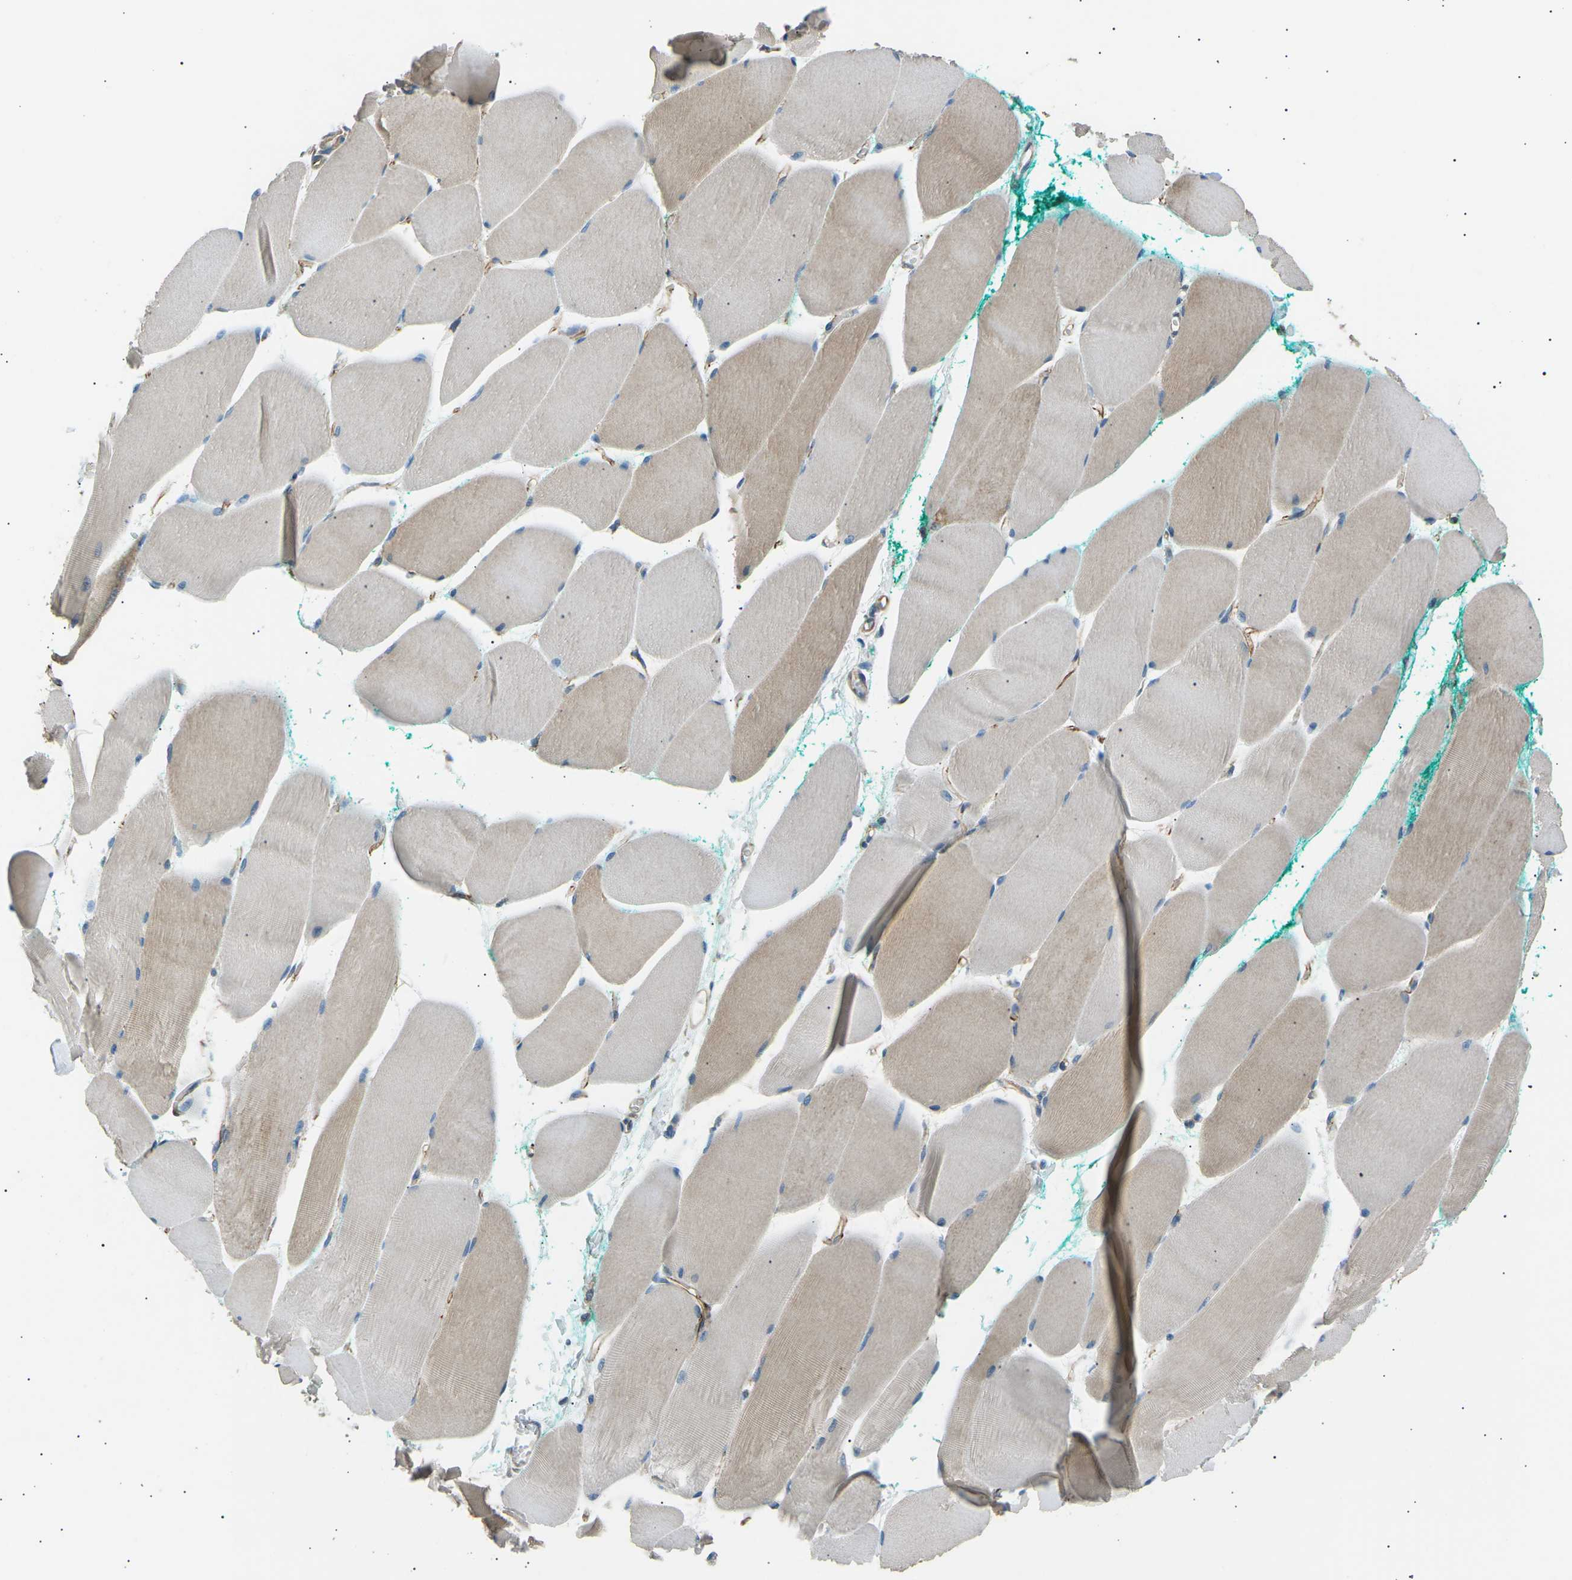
{"staining": {"intensity": "weak", "quantity": "25%-75%", "location": "cytoplasmic/membranous"}, "tissue": "skeletal muscle", "cell_type": "Myocytes", "image_type": "normal", "snomed": [{"axis": "morphology", "description": "Normal tissue, NOS"}, {"axis": "morphology", "description": "Squamous cell carcinoma, NOS"}, {"axis": "topography", "description": "Skeletal muscle"}], "caption": "Immunohistochemistry (IHC) photomicrograph of benign skeletal muscle: skeletal muscle stained using immunohistochemistry shows low levels of weak protein expression localized specifically in the cytoplasmic/membranous of myocytes, appearing as a cytoplasmic/membranous brown color.", "gene": "SLK", "patient": {"sex": "male", "age": 51}}